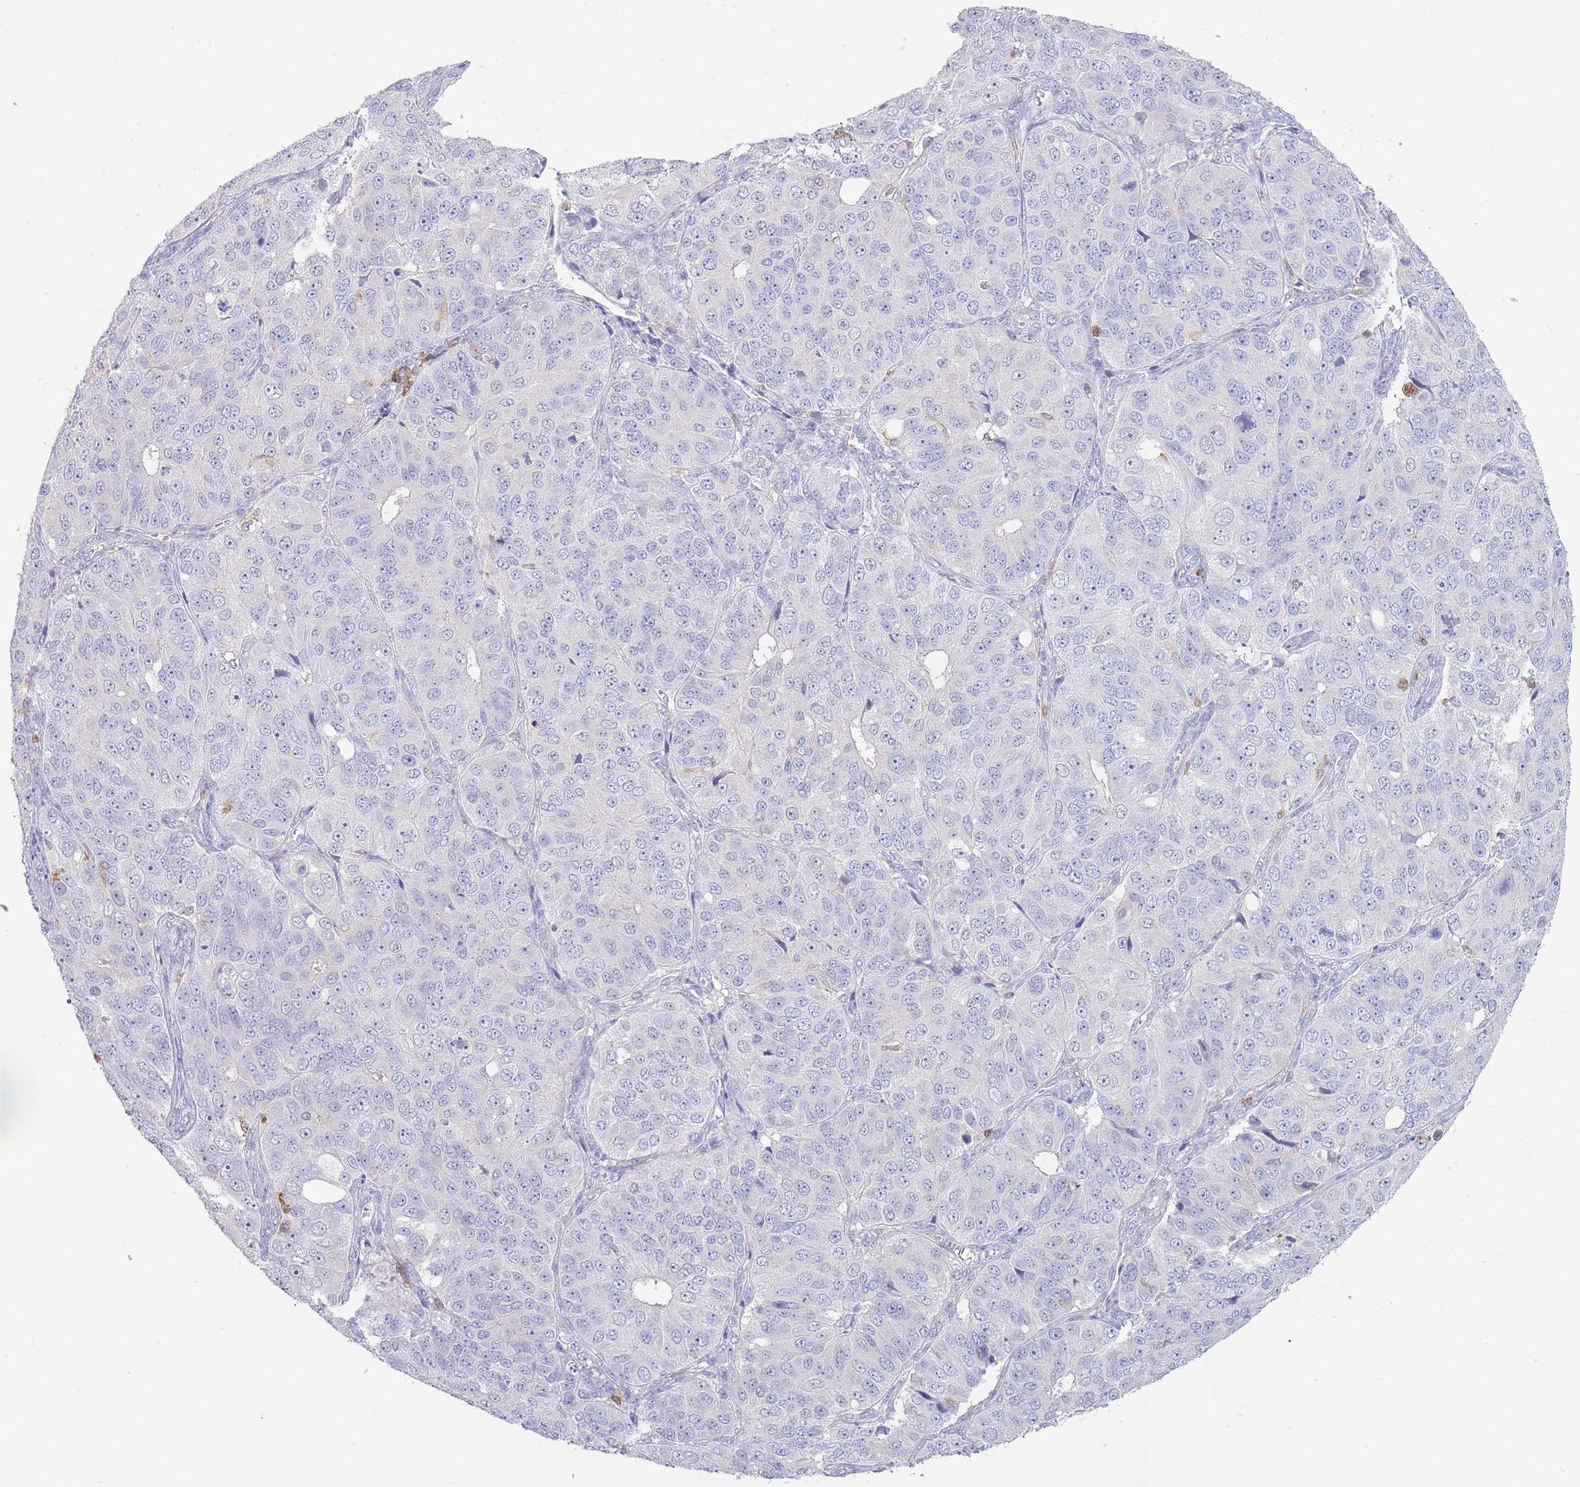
{"staining": {"intensity": "negative", "quantity": "none", "location": "none"}, "tissue": "ovarian cancer", "cell_type": "Tumor cells", "image_type": "cancer", "snomed": [{"axis": "morphology", "description": "Carcinoma, endometroid"}, {"axis": "topography", "description": "Ovary"}], "caption": "Tumor cells are negative for protein expression in human ovarian cancer (endometroid carcinoma).", "gene": "LPXN", "patient": {"sex": "female", "age": 51}}